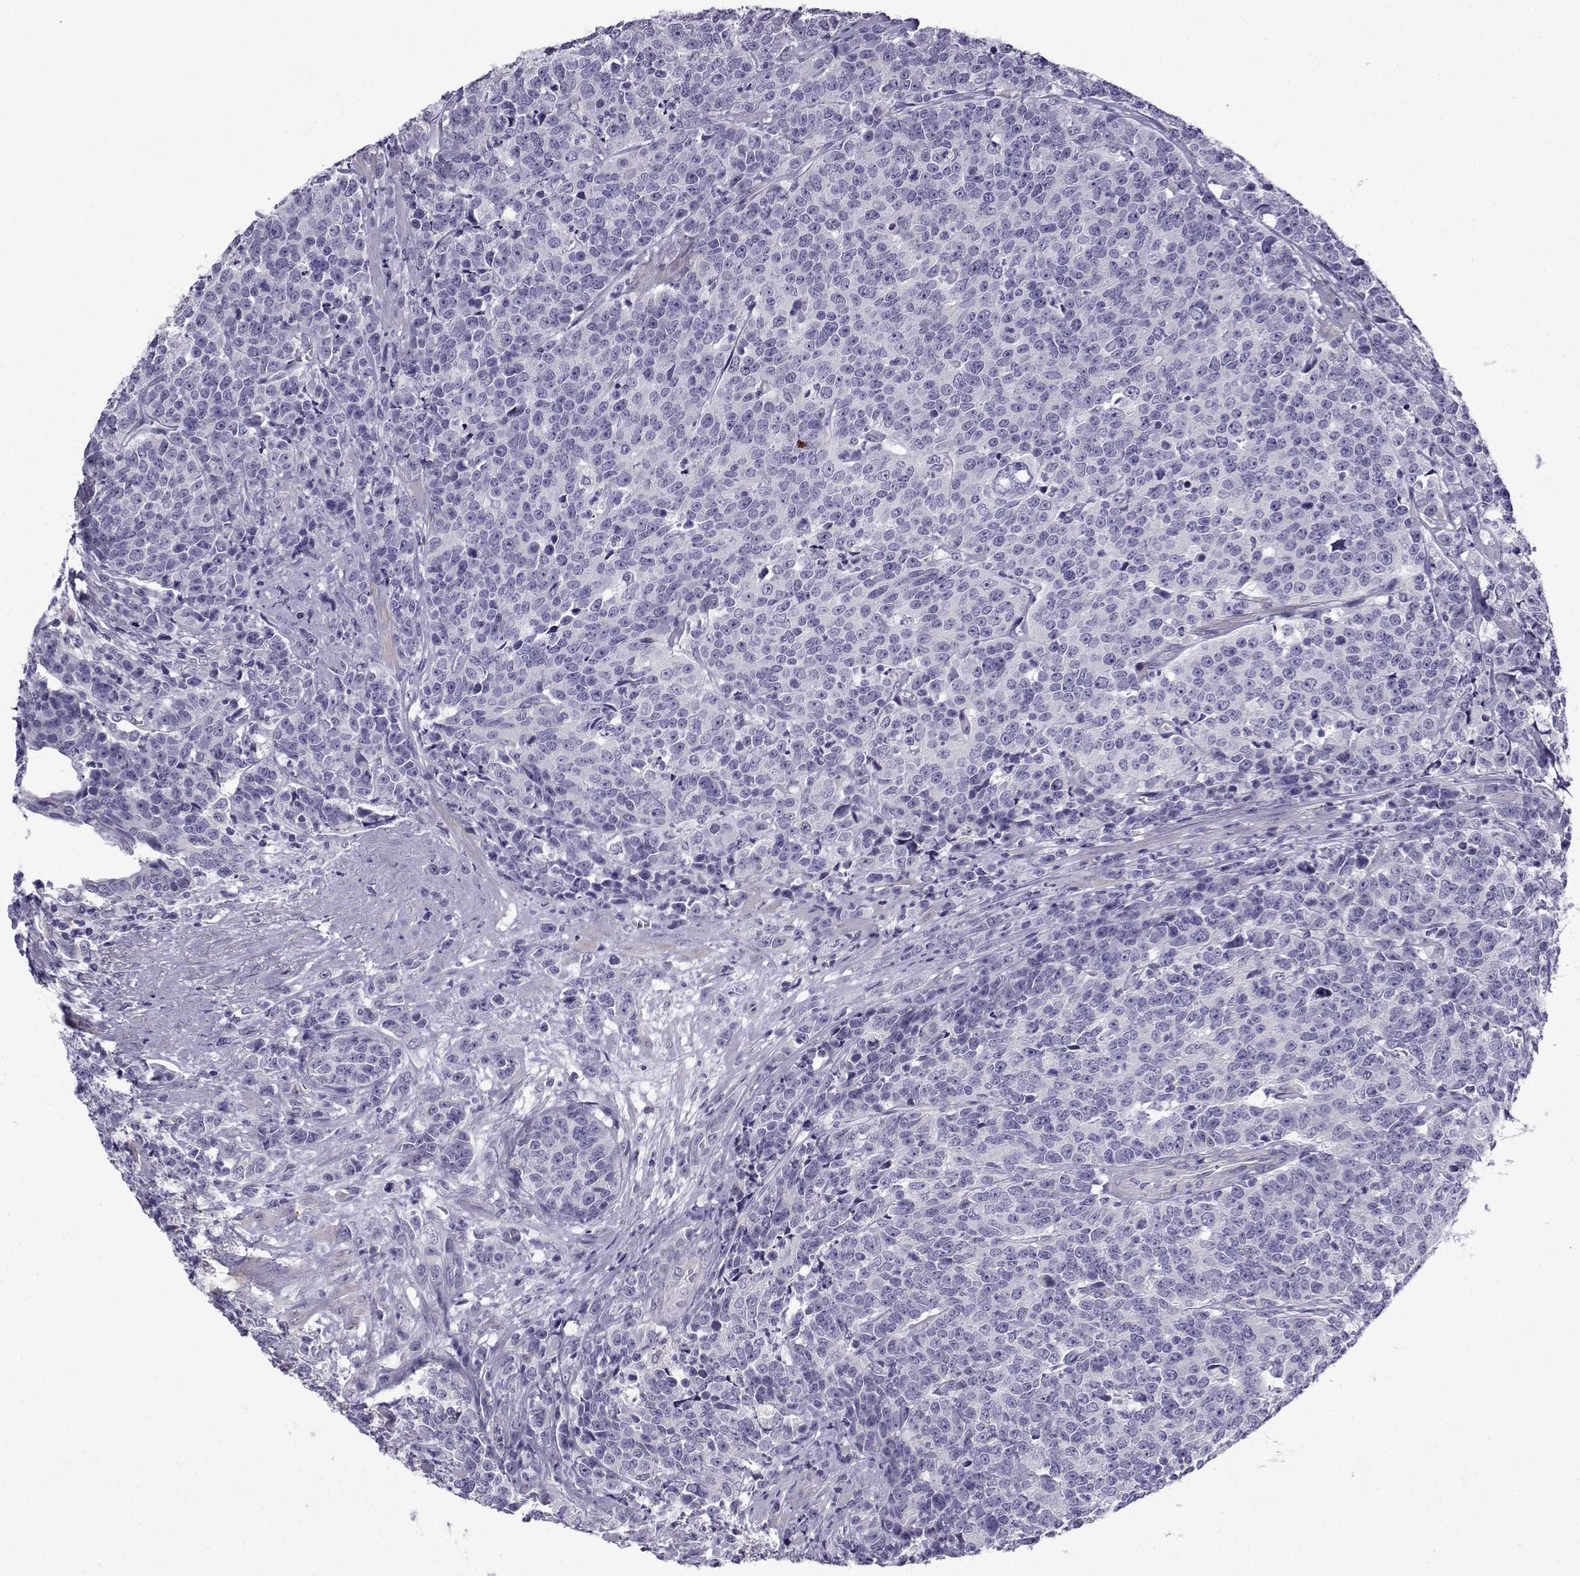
{"staining": {"intensity": "negative", "quantity": "none", "location": "none"}, "tissue": "prostate cancer", "cell_type": "Tumor cells", "image_type": "cancer", "snomed": [{"axis": "morphology", "description": "Adenocarcinoma, NOS"}, {"axis": "topography", "description": "Prostate"}], "caption": "Tumor cells show no significant protein staining in prostate adenocarcinoma.", "gene": "SPACA7", "patient": {"sex": "male", "age": 67}}